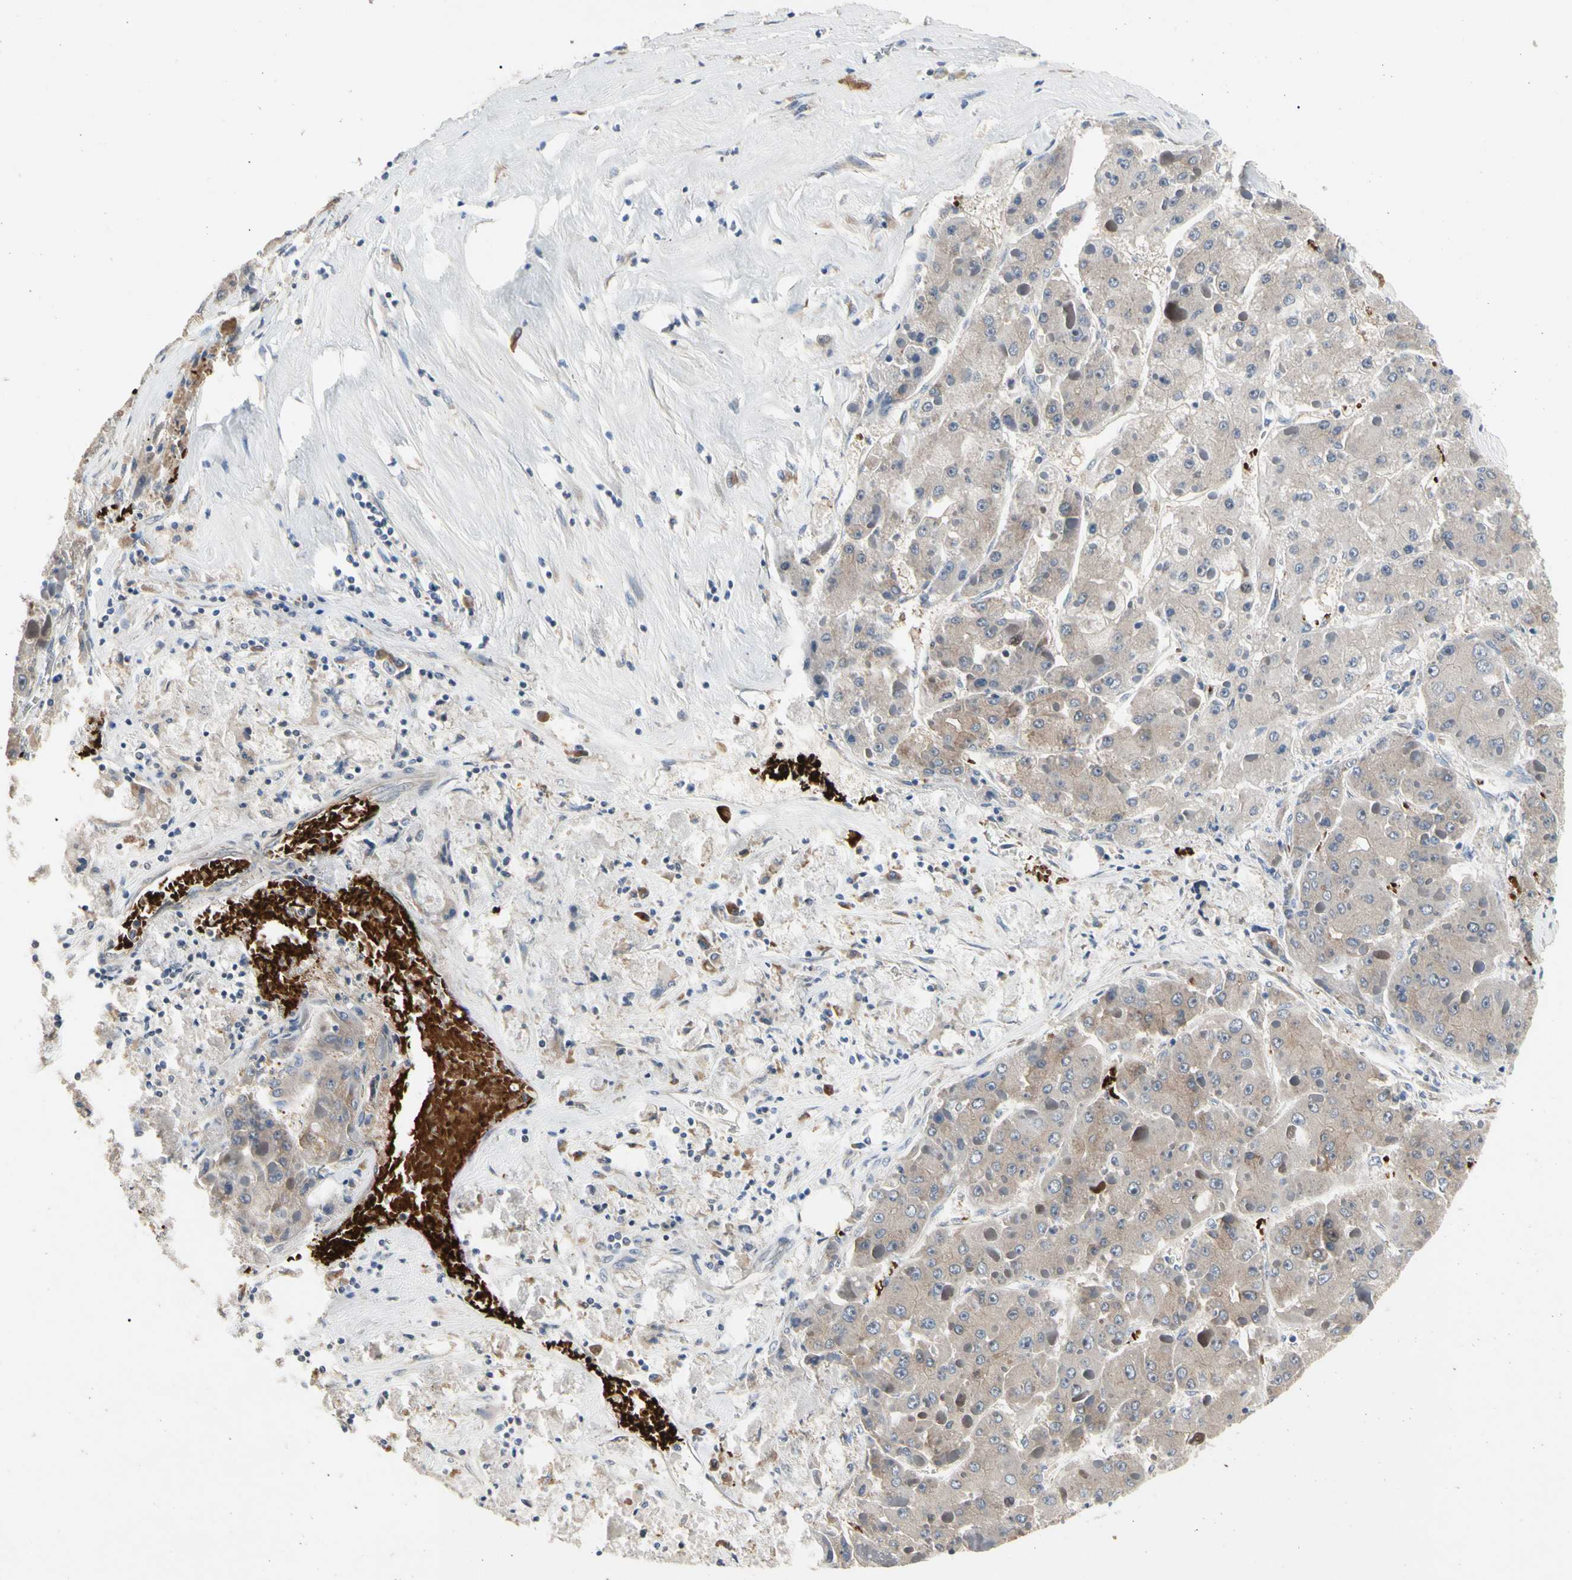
{"staining": {"intensity": "weak", "quantity": "25%-75%", "location": "cytoplasmic/membranous"}, "tissue": "liver cancer", "cell_type": "Tumor cells", "image_type": "cancer", "snomed": [{"axis": "morphology", "description": "Carcinoma, Hepatocellular, NOS"}, {"axis": "topography", "description": "Liver"}], "caption": "About 25%-75% of tumor cells in human liver cancer demonstrate weak cytoplasmic/membranous protein positivity as visualized by brown immunohistochemical staining.", "gene": "HMGCR", "patient": {"sex": "female", "age": 73}}